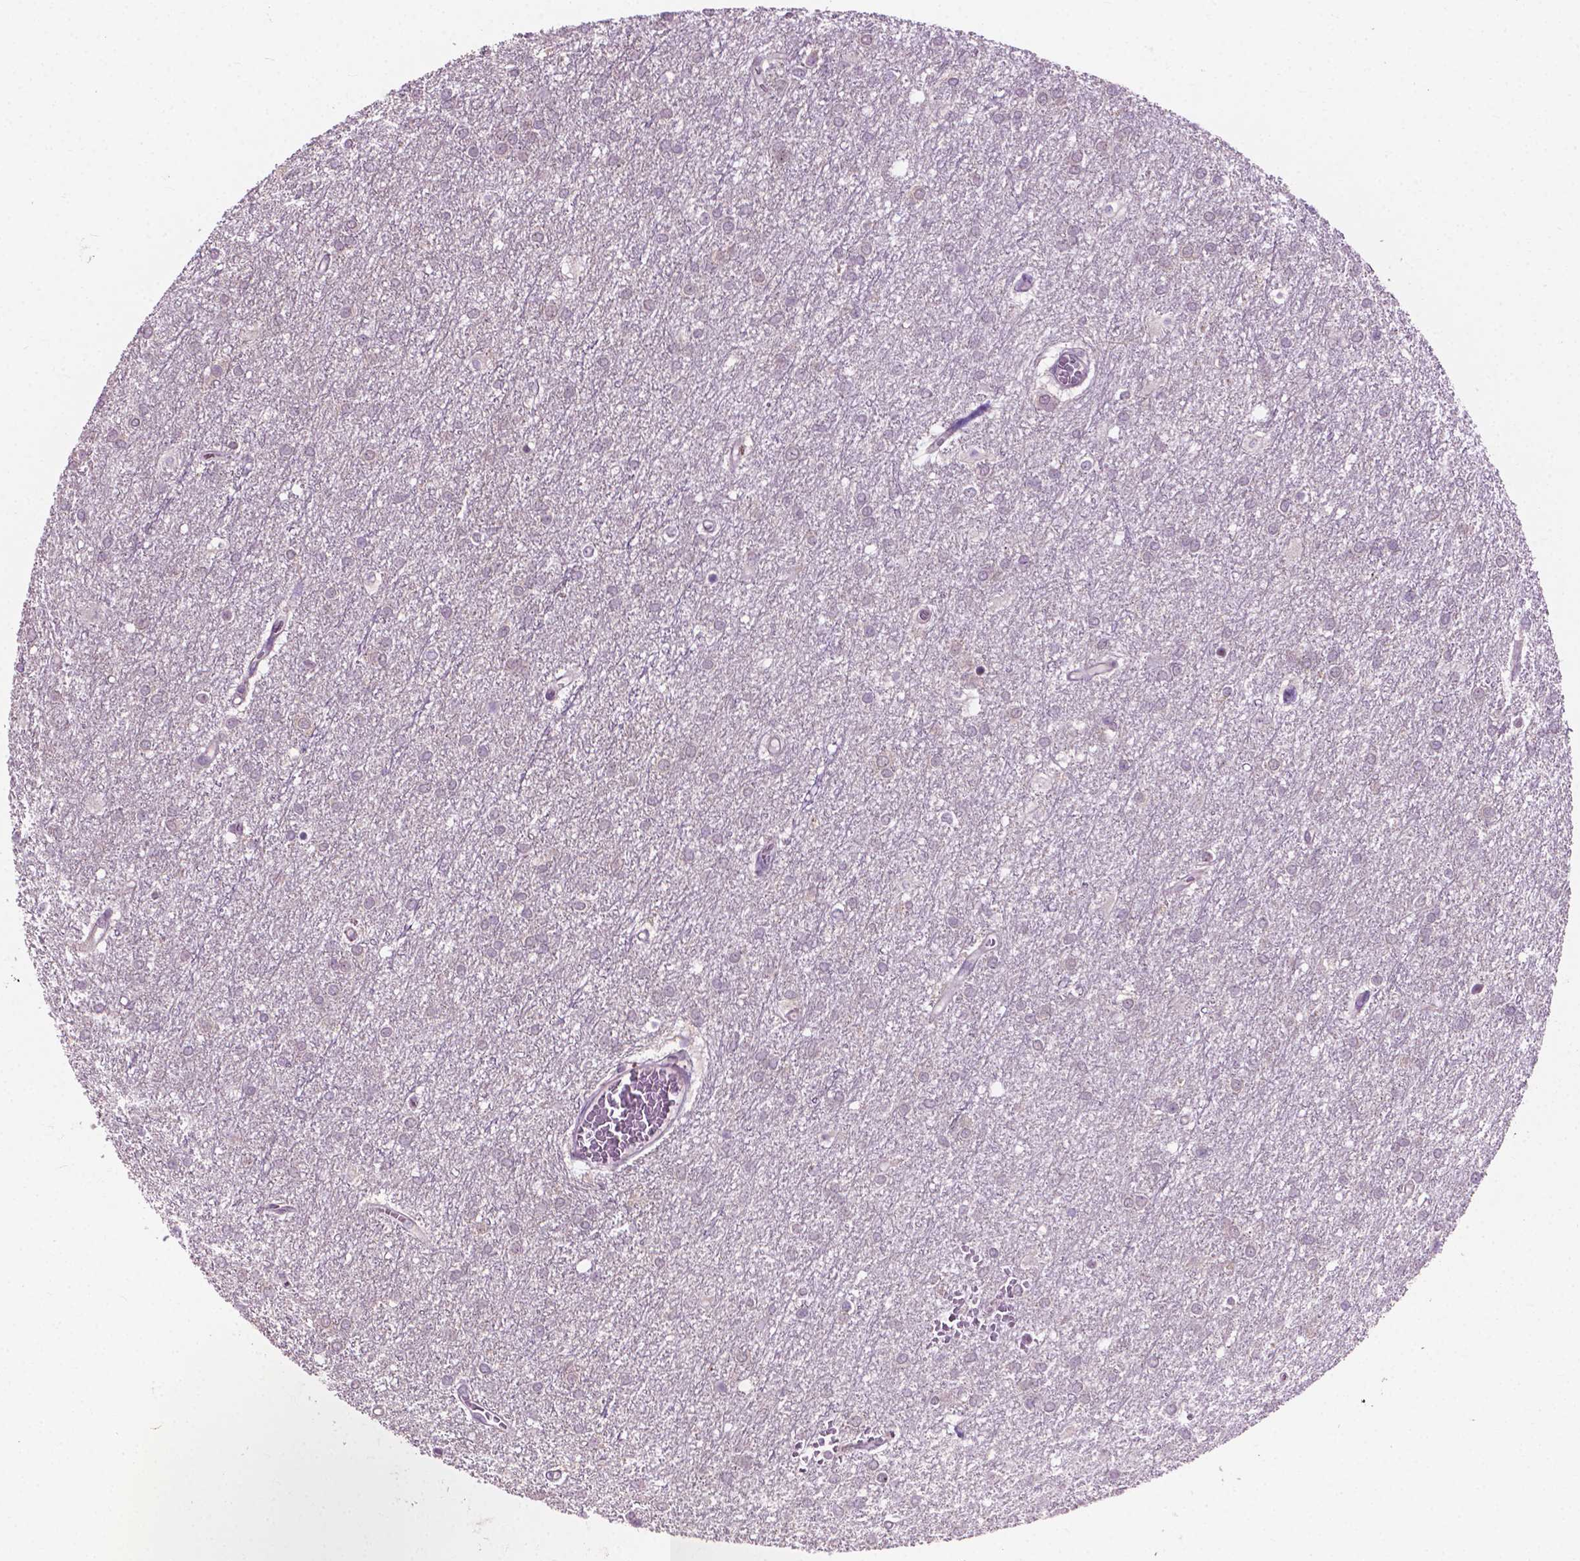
{"staining": {"intensity": "negative", "quantity": "none", "location": "none"}, "tissue": "glioma", "cell_type": "Tumor cells", "image_type": "cancer", "snomed": [{"axis": "morphology", "description": "Glioma, malignant, High grade"}, {"axis": "topography", "description": "Brain"}], "caption": "DAB immunohistochemical staining of human glioma demonstrates no significant positivity in tumor cells.", "gene": "MZT1", "patient": {"sex": "female", "age": 61}}